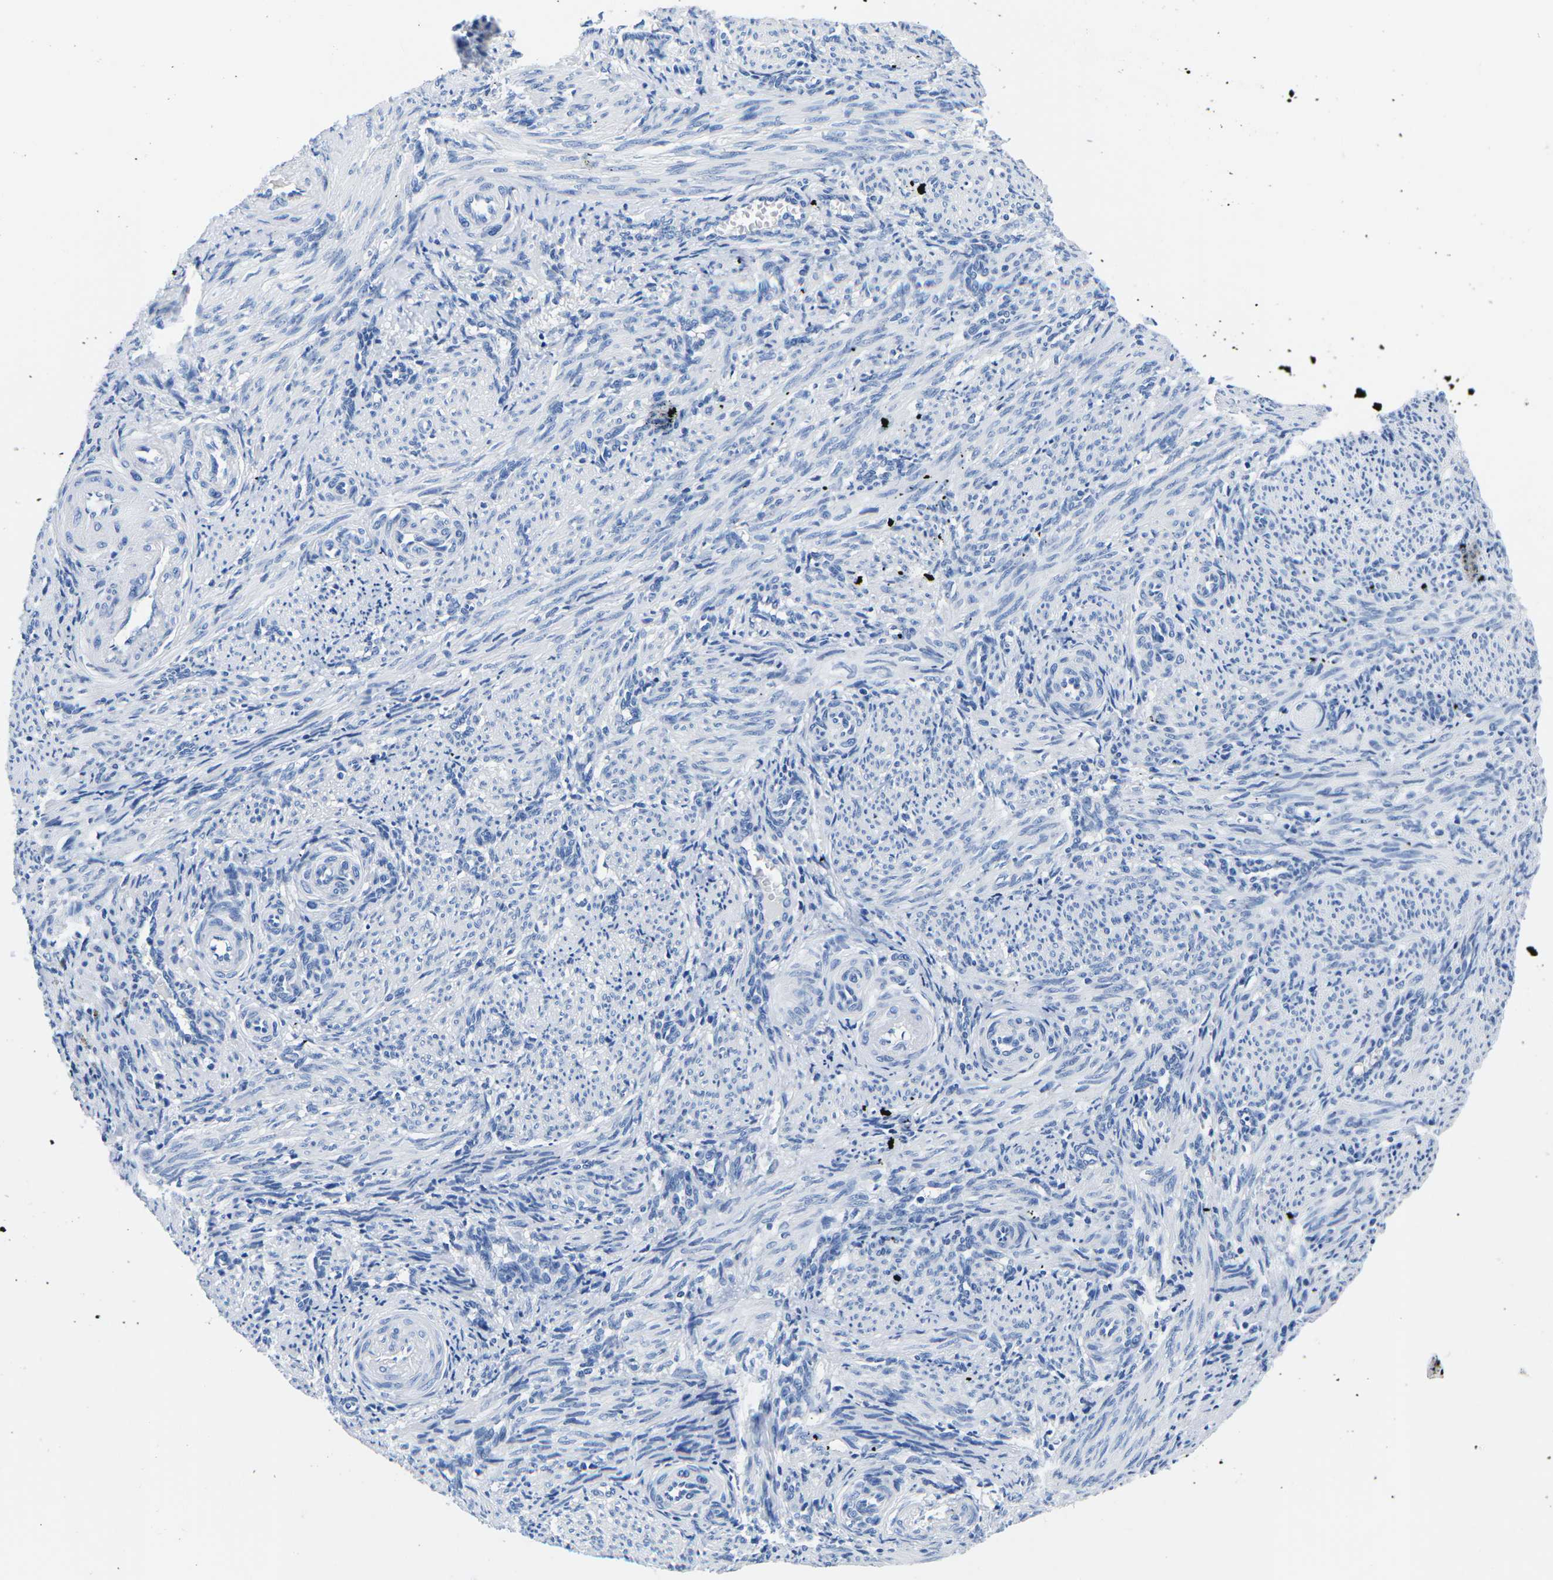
{"staining": {"intensity": "negative", "quantity": "none", "location": "none"}, "tissue": "smooth muscle", "cell_type": "Smooth muscle cells", "image_type": "normal", "snomed": [{"axis": "morphology", "description": "Normal tissue, NOS"}, {"axis": "topography", "description": "Endometrium"}], "caption": "A high-resolution histopathology image shows IHC staining of unremarkable smooth muscle, which exhibits no significant positivity in smooth muscle cells. Brightfield microscopy of immunohistochemistry (IHC) stained with DAB (brown) and hematoxylin (blue), captured at high magnification.", "gene": "CYP1A2", "patient": {"sex": "female", "age": 33}}